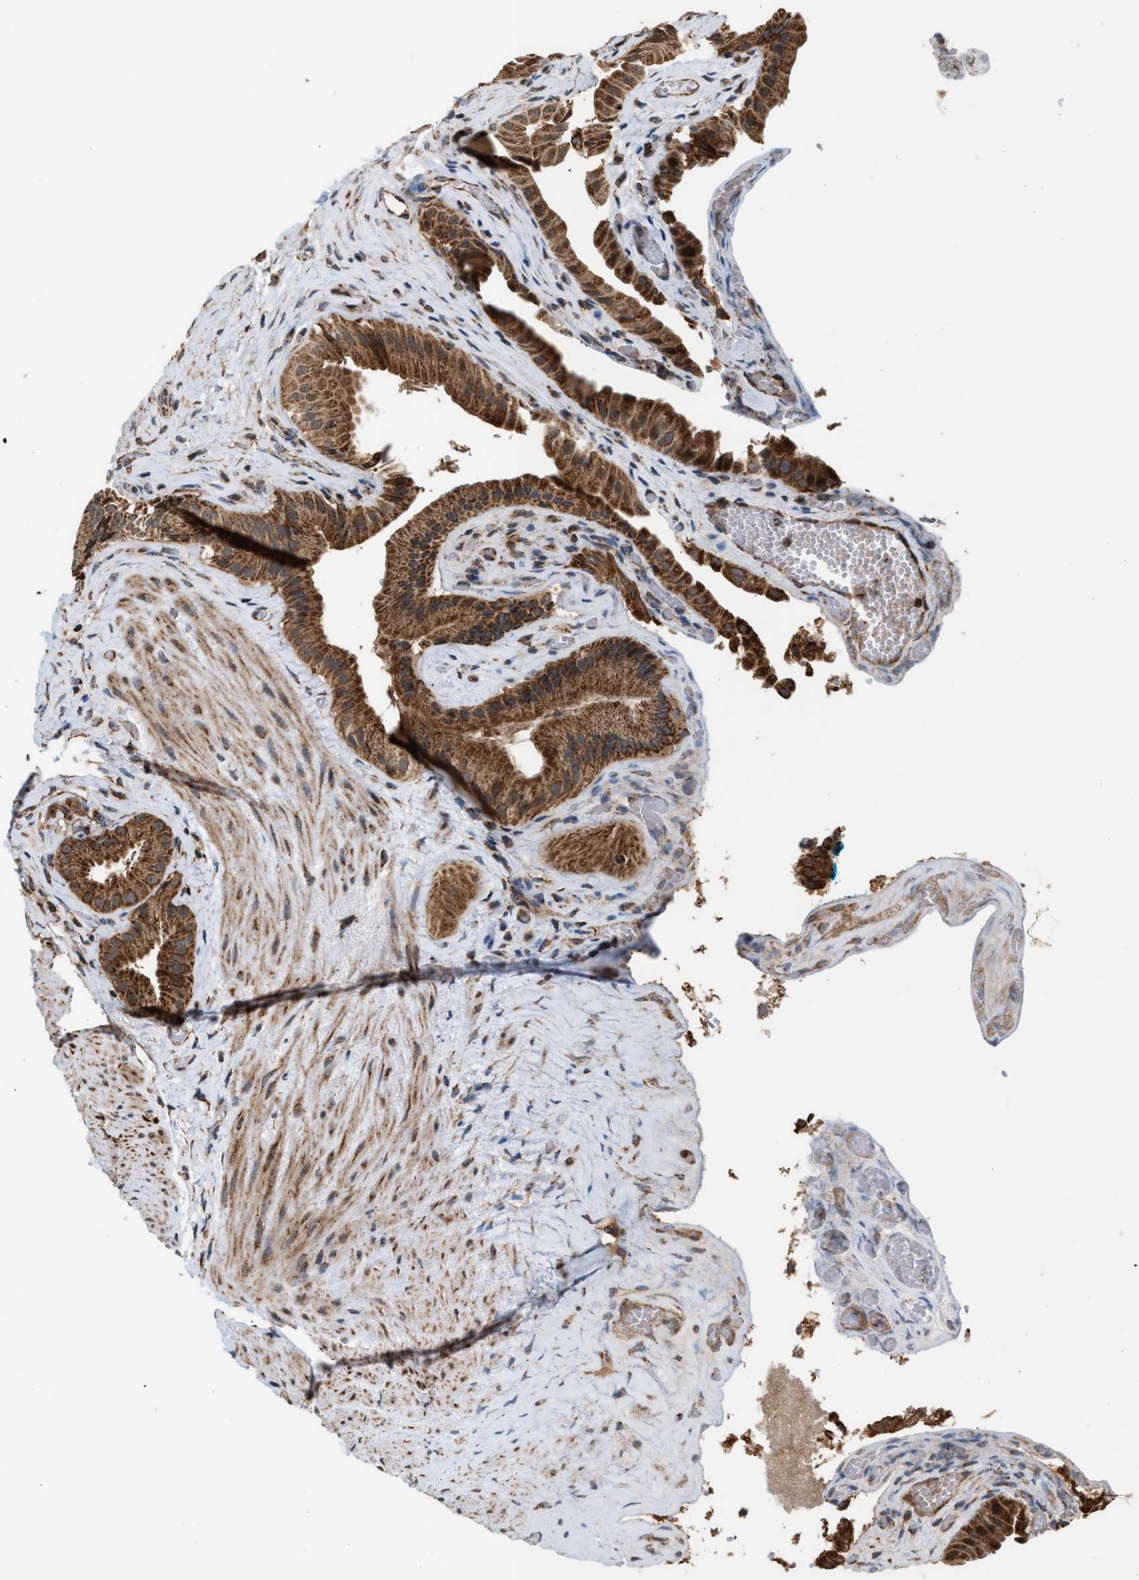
{"staining": {"intensity": "strong", "quantity": ">75%", "location": "cytoplasmic/membranous"}, "tissue": "gallbladder", "cell_type": "Glandular cells", "image_type": "normal", "snomed": [{"axis": "morphology", "description": "Normal tissue, NOS"}, {"axis": "topography", "description": "Gallbladder"}], "caption": "Immunohistochemistry (IHC) histopathology image of unremarkable gallbladder stained for a protein (brown), which exhibits high levels of strong cytoplasmic/membranous expression in approximately >75% of glandular cells.", "gene": "SGSM2", "patient": {"sex": "male", "age": 49}}